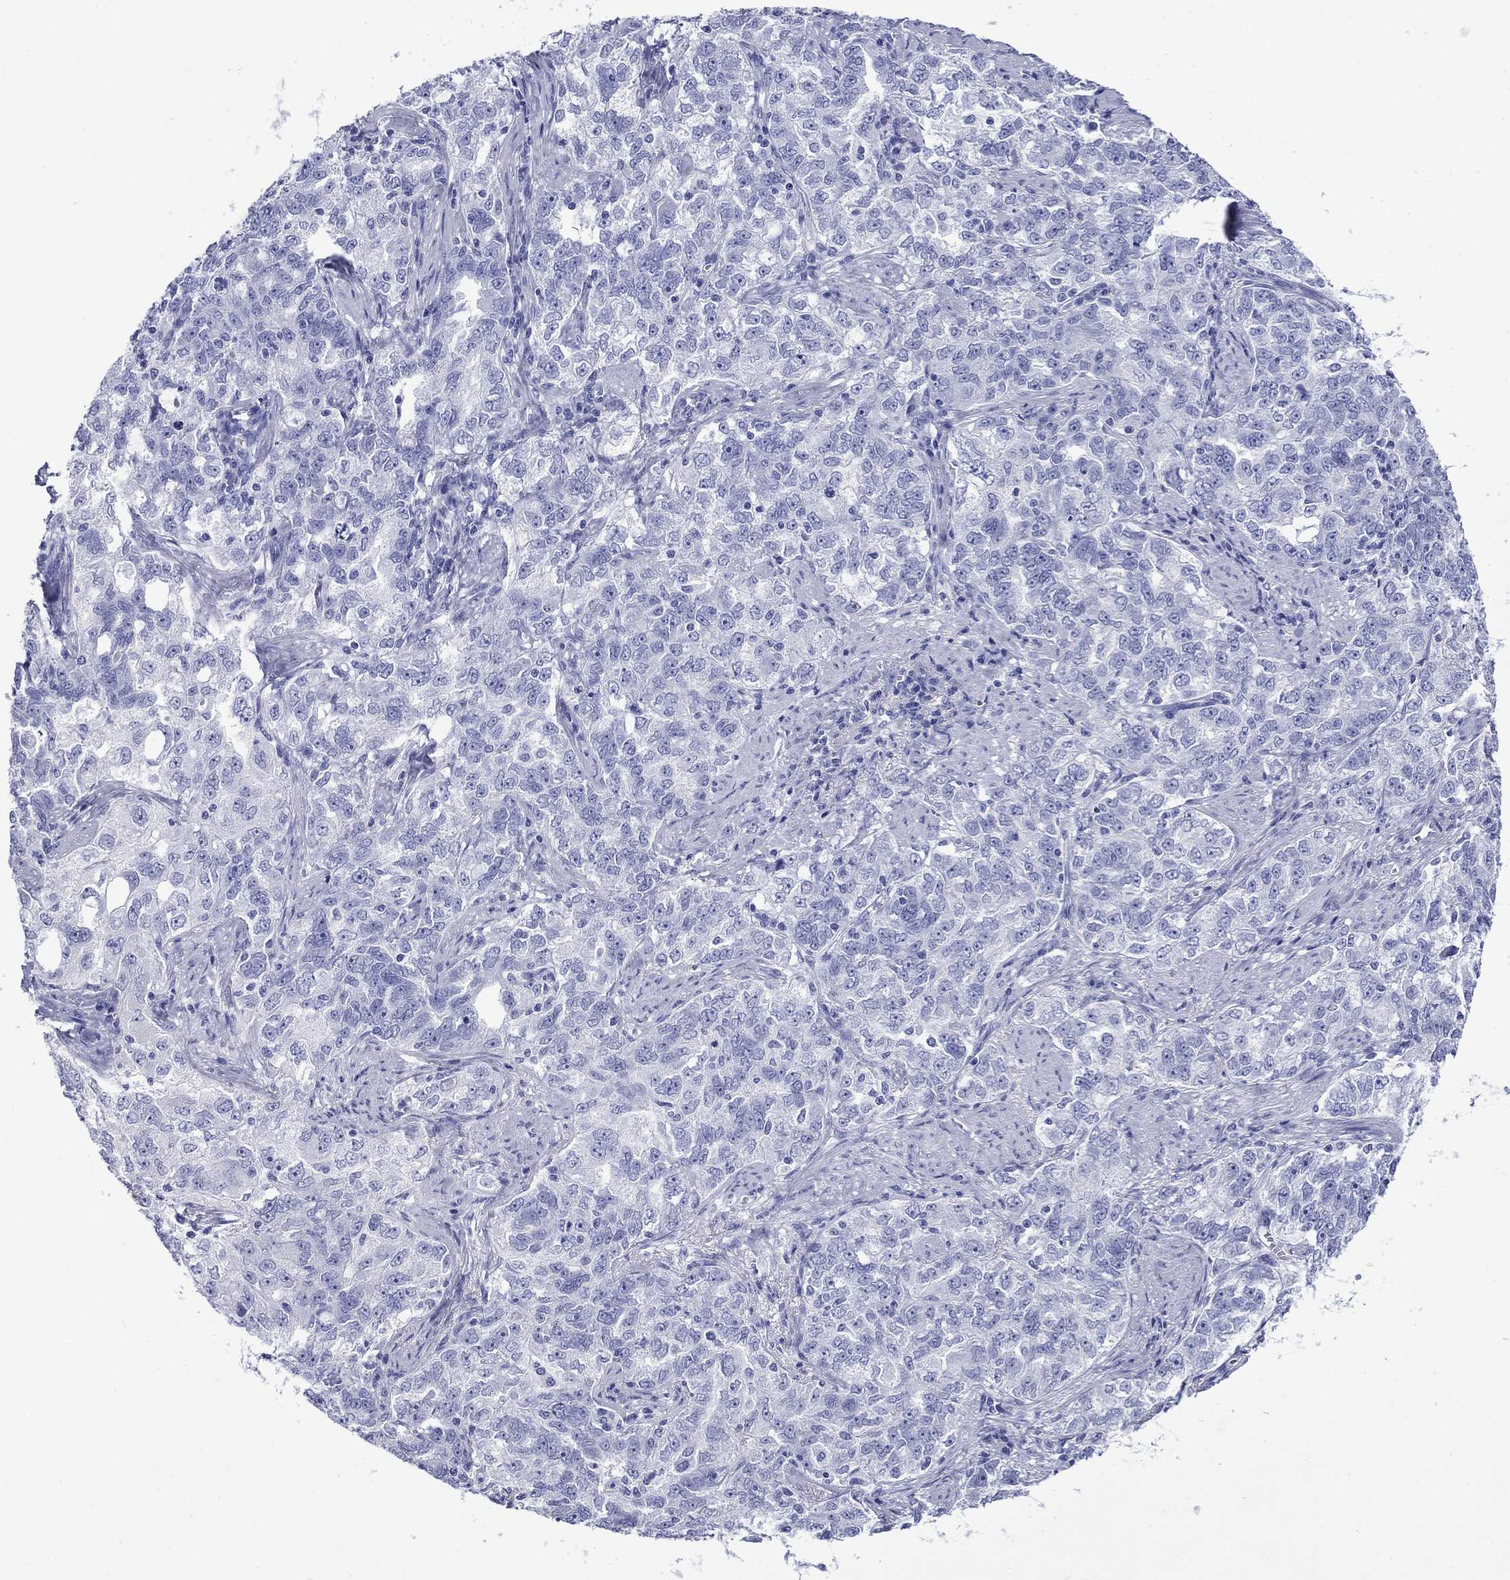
{"staining": {"intensity": "negative", "quantity": "none", "location": "none"}, "tissue": "ovarian cancer", "cell_type": "Tumor cells", "image_type": "cancer", "snomed": [{"axis": "morphology", "description": "Cystadenocarcinoma, serous, NOS"}, {"axis": "topography", "description": "Ovary"}], "caption": "An immunohistochemistry (IHC) photomicrograph of ovarian cancer (serous cystadenocarcinoma) is shown. There is no staining in tumor cells of ovarian cancer (serous cystadenocarcinoma).", "gene": "ROM1", "patient": {"sex": "female", "age": 51}}